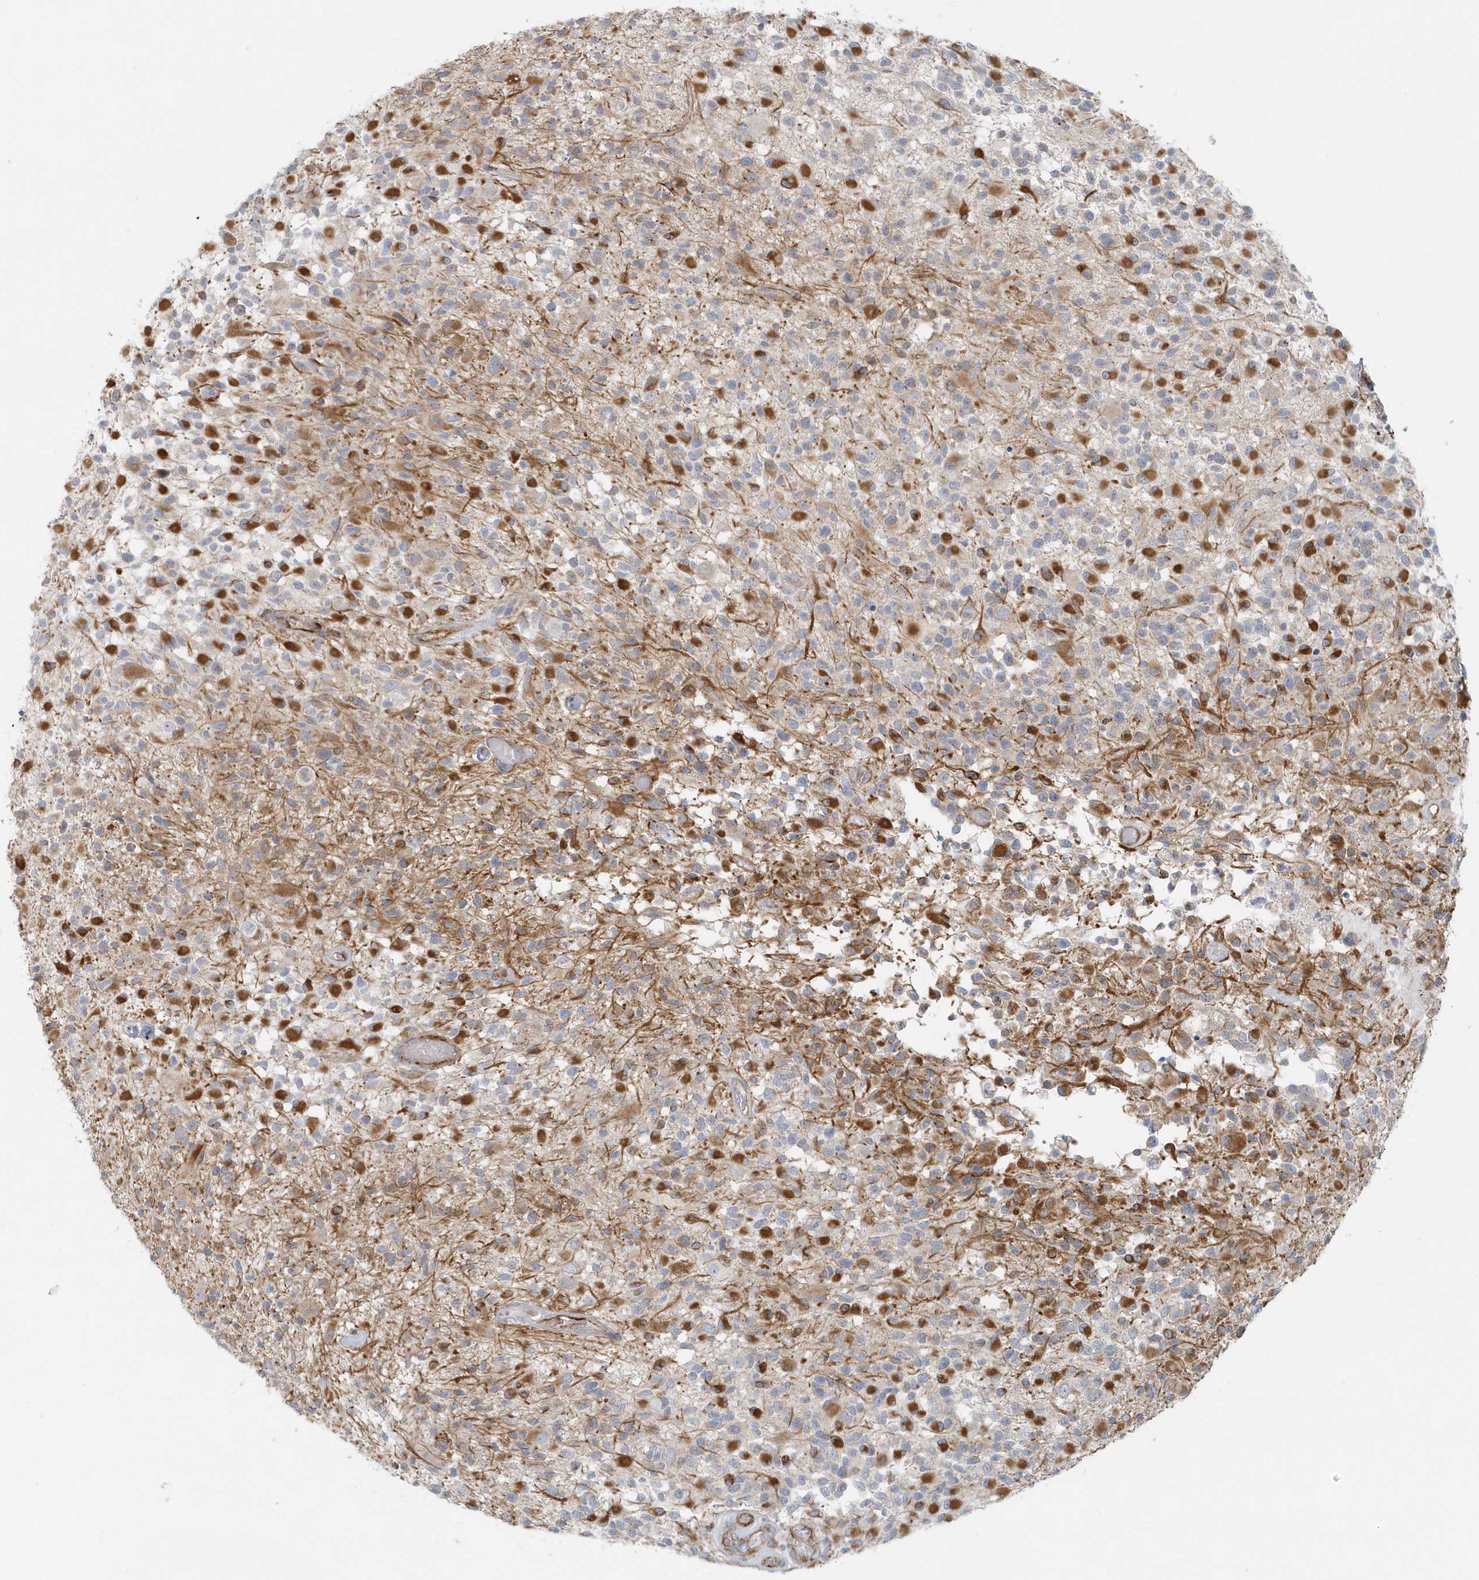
{"staining": {"intensity": "moderate", "quantity": "<25%", "location": "cytoplasmic/membranous"}, "tissue": "glioma", "cell_type": "Tumor cells", "image_type": "cancer", "snomed": [{"axis": "morphology", "description": "Glioma, malignant, High grade"}, {"axis": "morphology", "description": "Glioblastoma, NOS"}, {"axis": "topography", "description": "Brain"}], "caption": "Tumor cells display moderate cytoplasmic/membranous staining in about <25% of cells in malignant high-grade glioma.", "gene": "GPR152", "patient": {"sex": "male", "age": 60}}